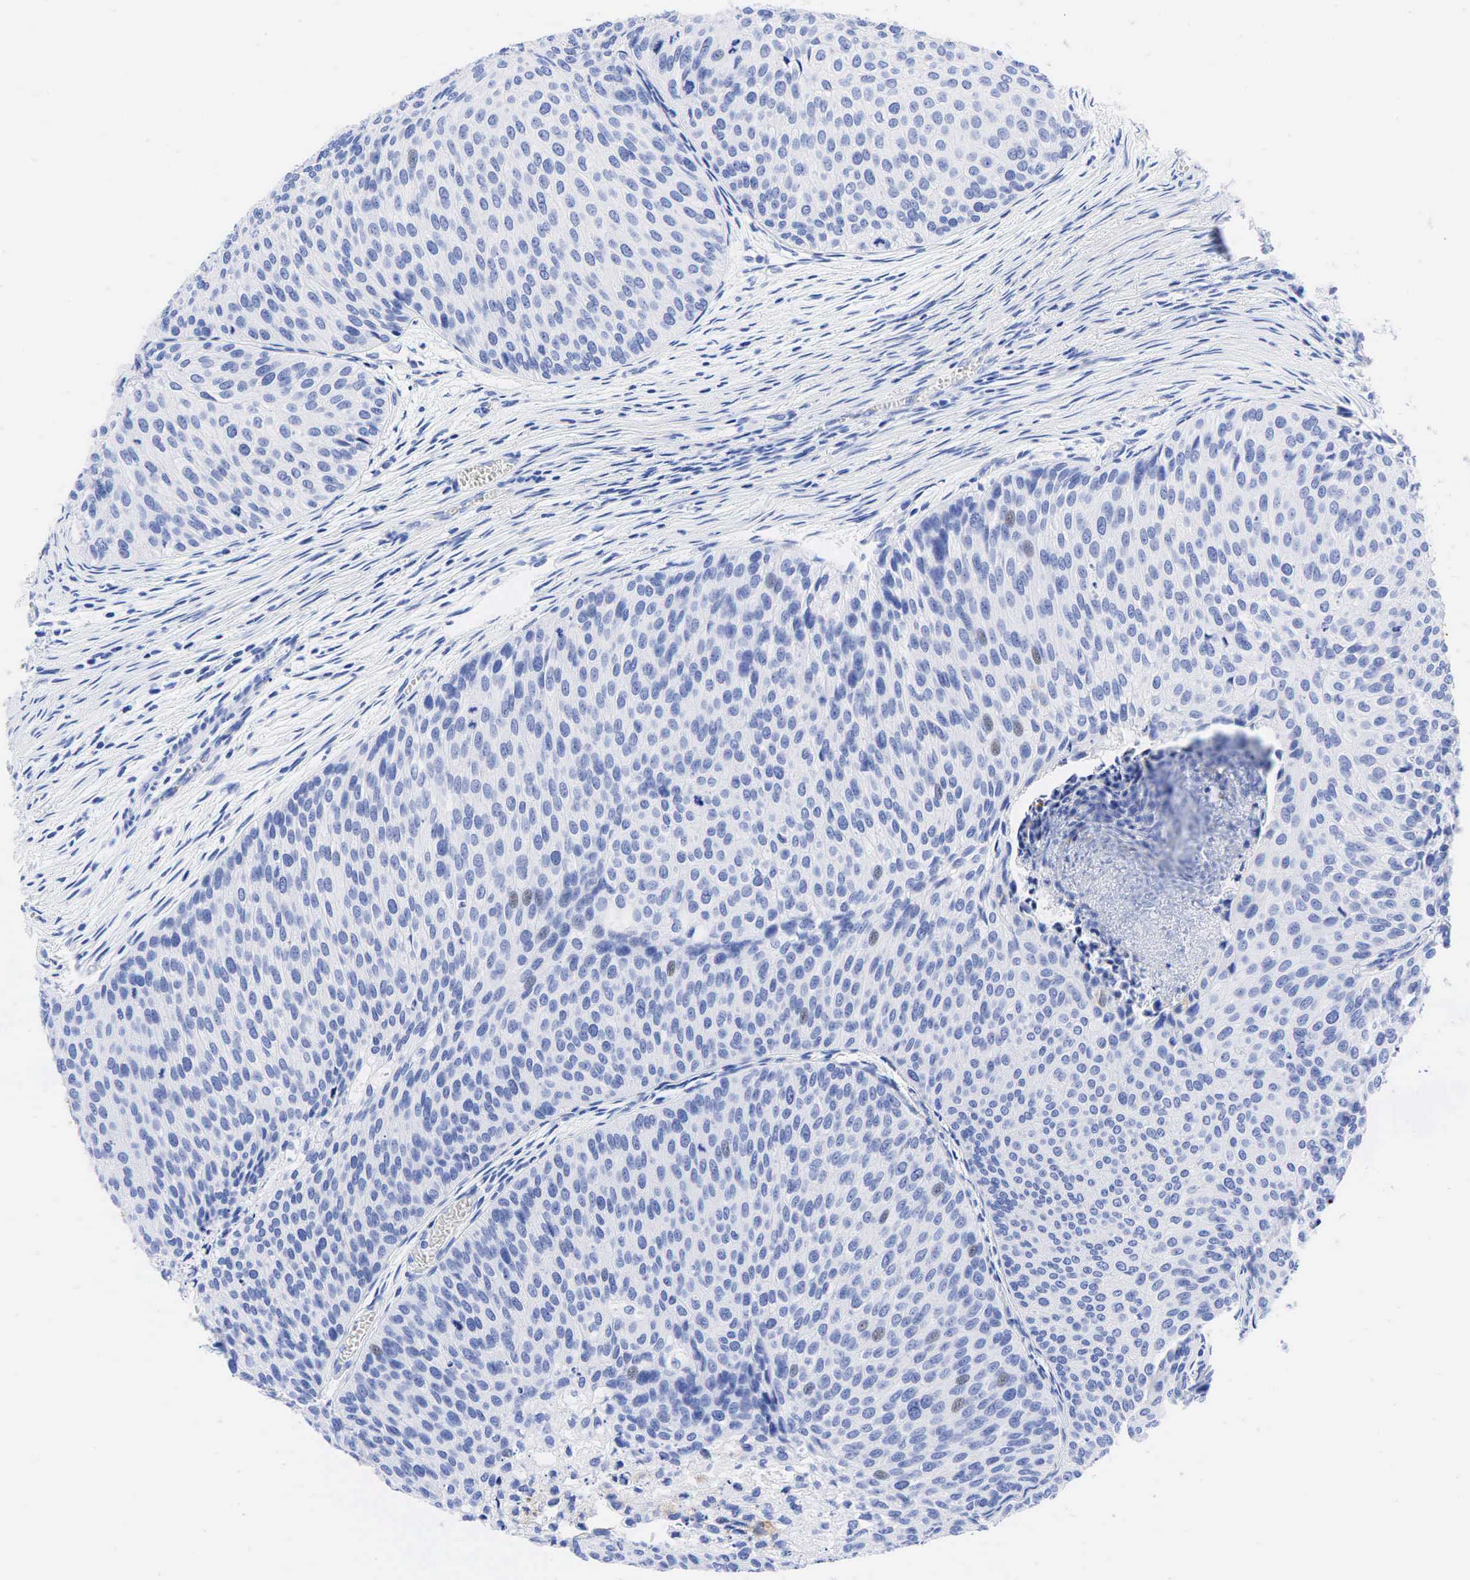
{"staining": {"intensity": "negative", "quantity": "none", "location": "none"}, "tissue": "urothelial cancer", "cell_type": "Tumor cells", "image_type": "cancer", "snomed": [{"axis": "morphology", "description": "Urothelial carcinoma, Low grade"}, {"axis": "topography", "description": "Urinary bladder"}], "caption": "Histopathology image shows no protein expression in tumor cells of urothelial cancer tissue.", "gene": "CEACAM5", "patient": {"sex": "male", "age": 84}}